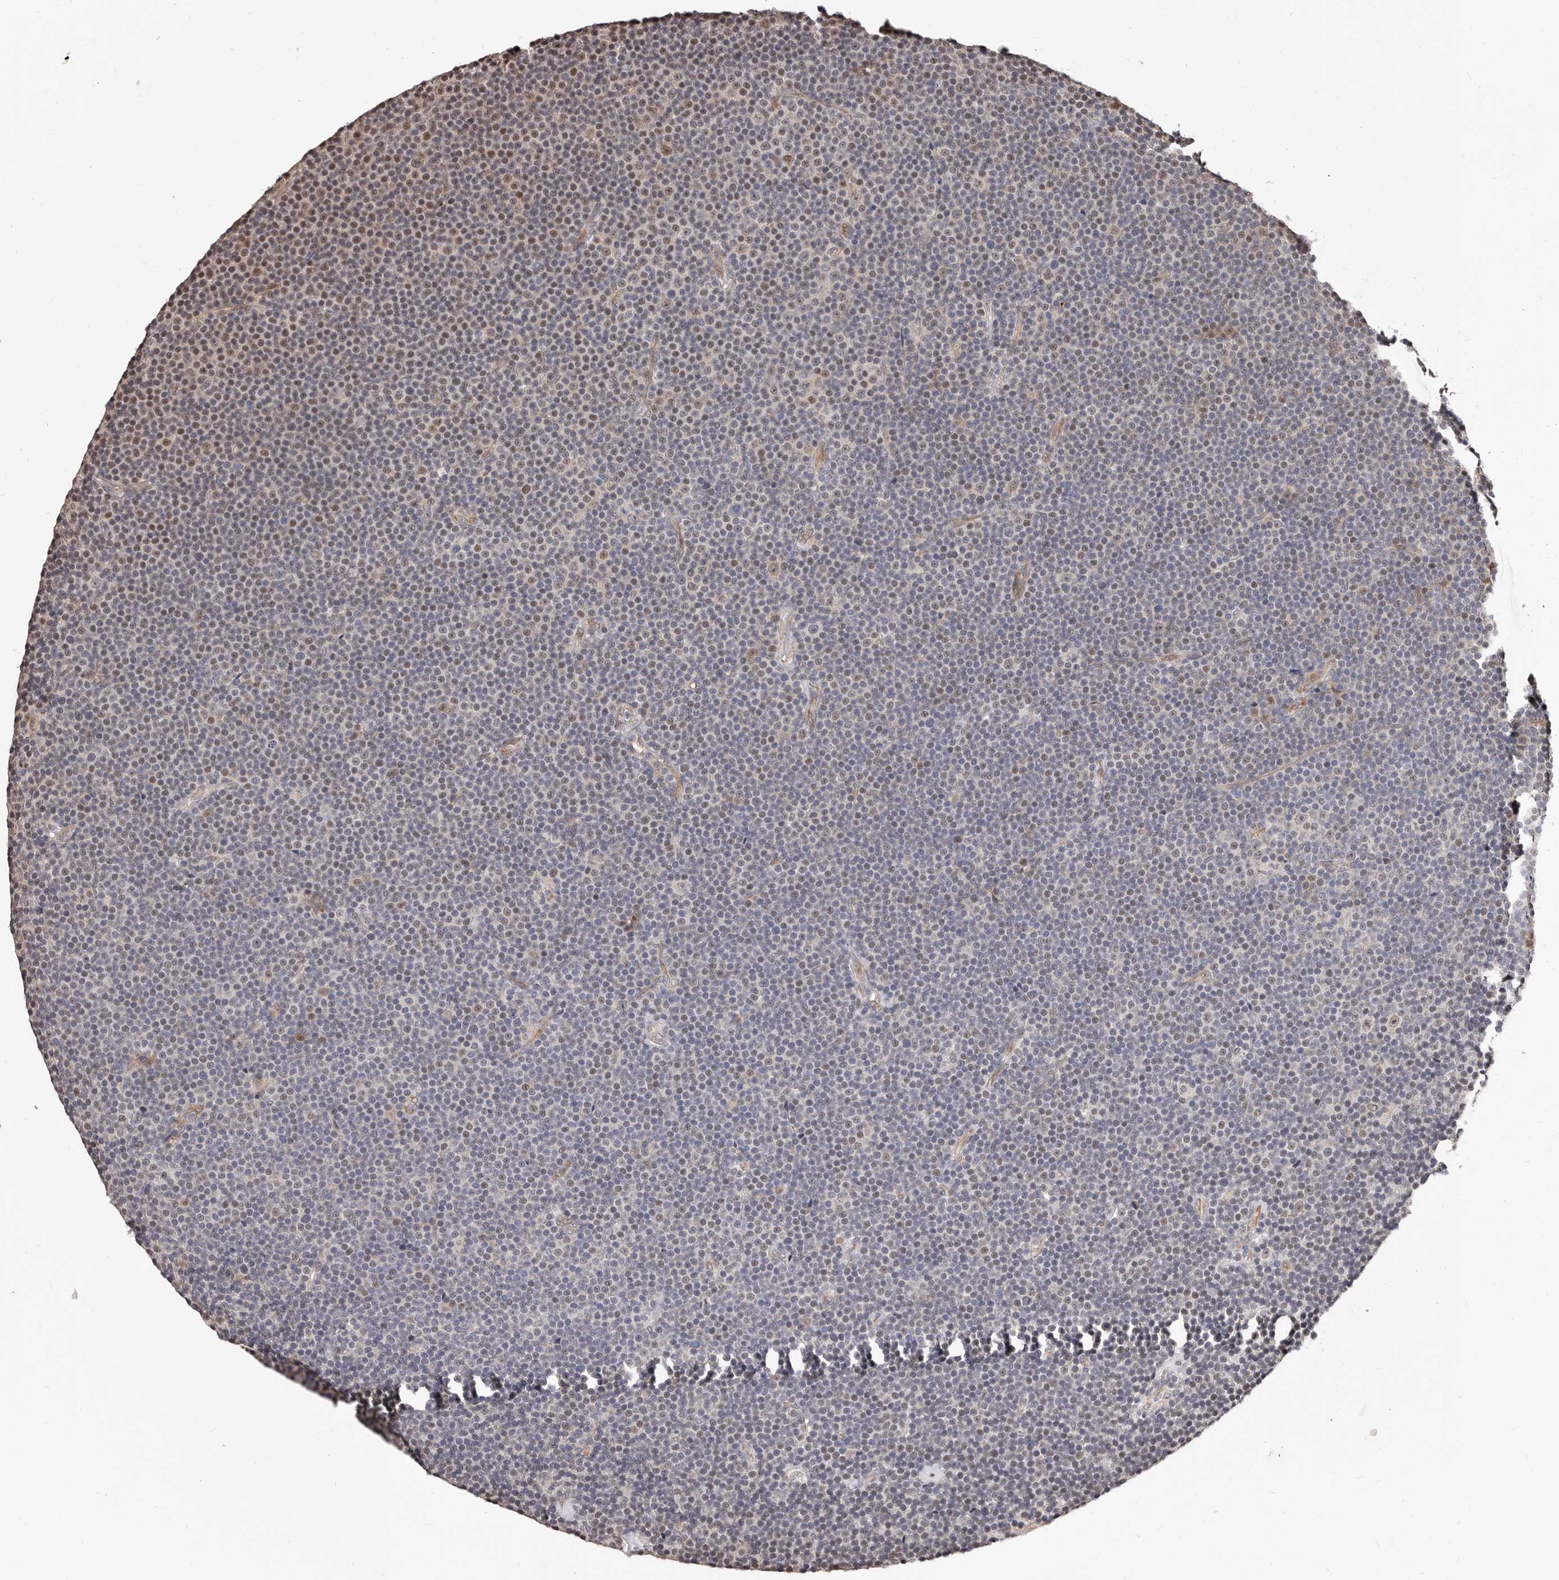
{"staining": {"intensity": "negative", "quantity": "none", "location": "none"}, "tissue": "lymphoma", "cell_type": "Tumor cells", "image_type": "cancer", "snomed": [{"axis": "morphology", "description": "Malignant lymphoma, non-Hodgkin's type, Low grade"}, {"axis": "topography", "description": "Lymph node"}], "caption": "The image displays no staining of tumor cells in malignant lymphoma, non-Hodgkin's type (low-grade).", "gene": "TRIP13", "patient": {"sex": "female", "age": 67}}